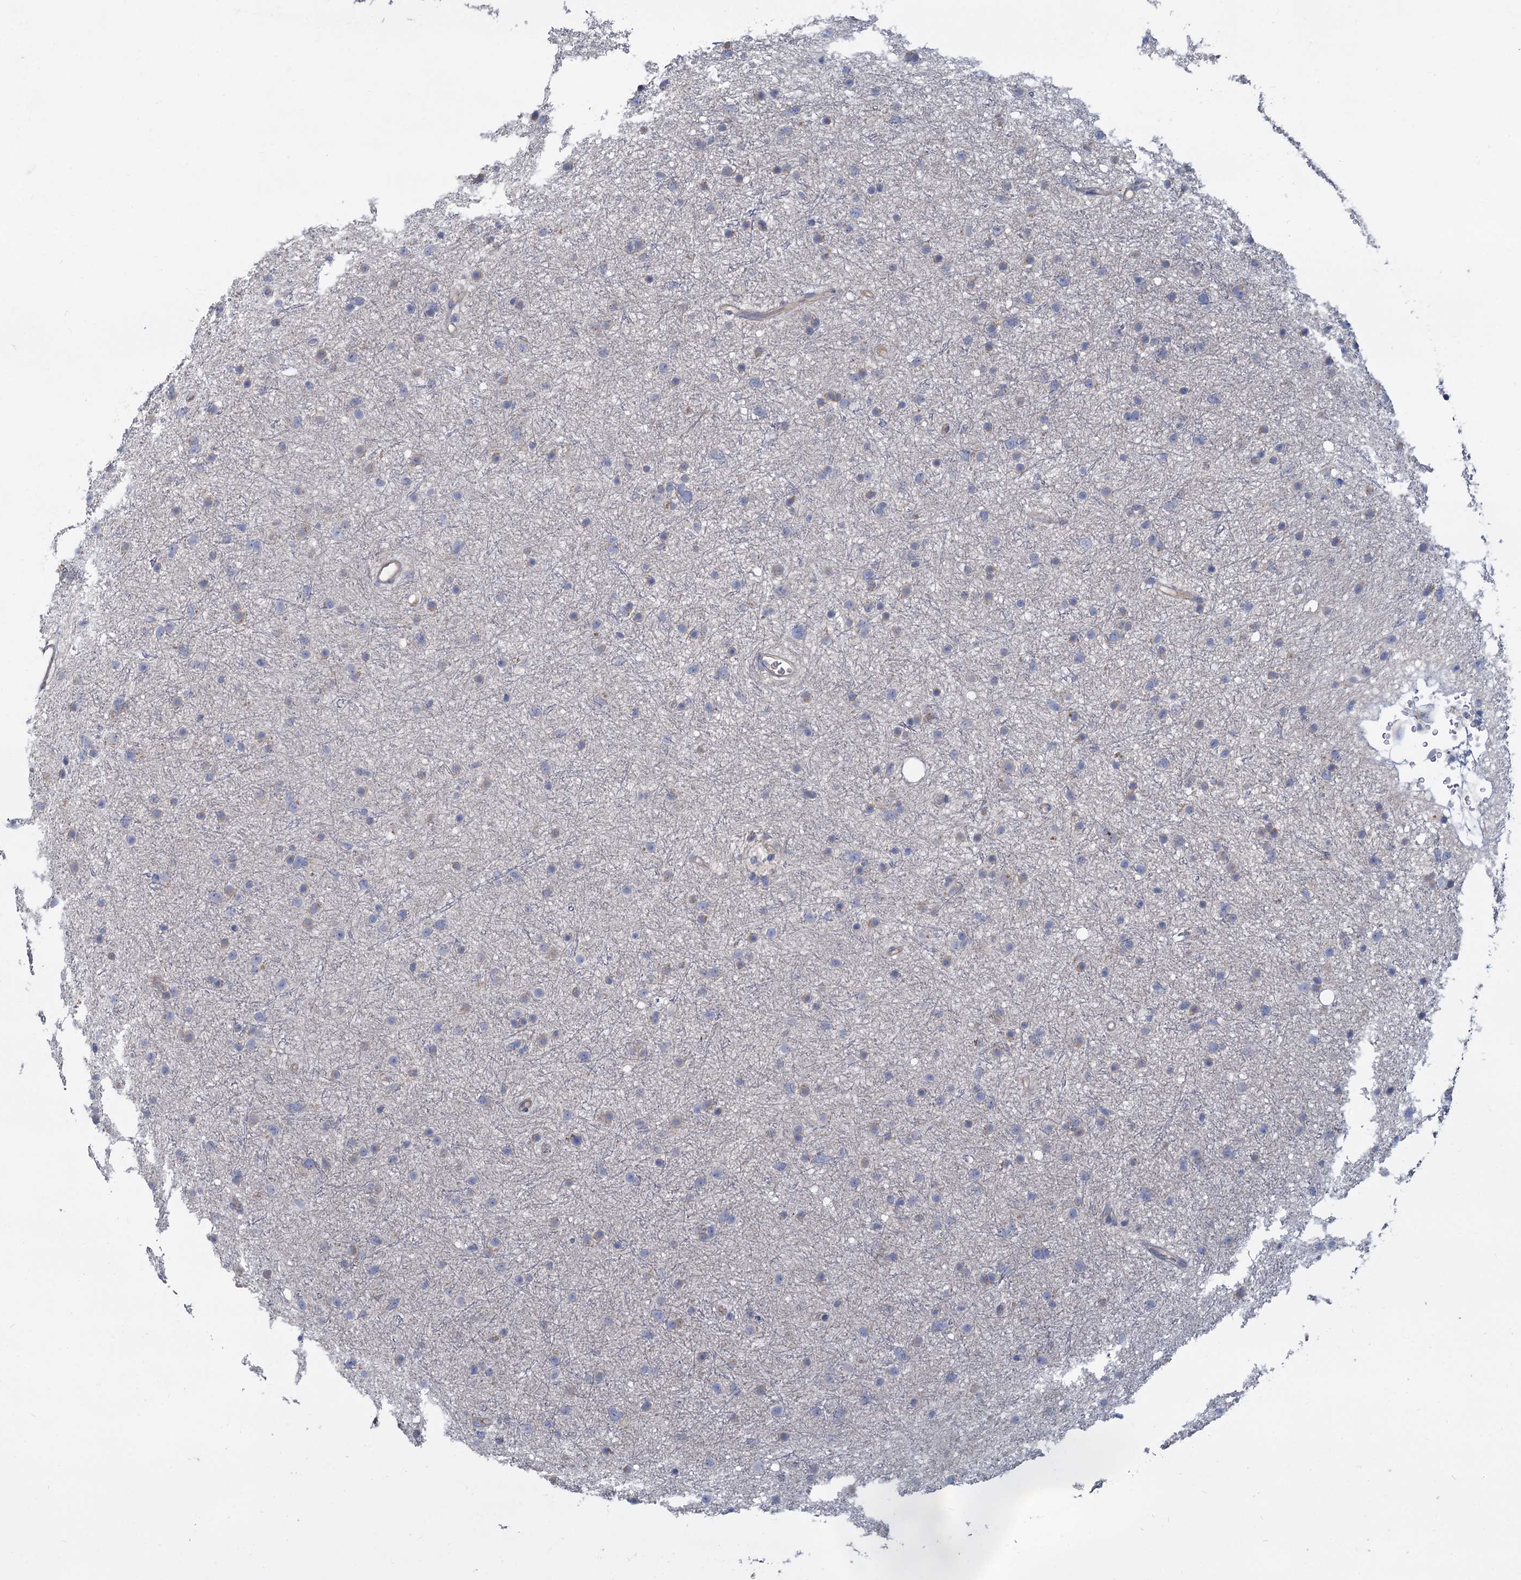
{"staining": {"intensity": "negative", "quantity": "none", "location": "none"}, "tissue": "glioma", "cell_type": "Tumor cells", "image_type": "cancer", "snomed": [{"axis": "morphology", "description": "Glioma, malignant, Low grade"}, {"axis": "topography", "description": "Cerebral cortex"}], "caption": "A histopathology image of low-grade glioma (malignant) stained for a protein shows no brown staining in tumor cells.", "gene": "ACSM3", "patient": {"sex": "female", "age": 39}}